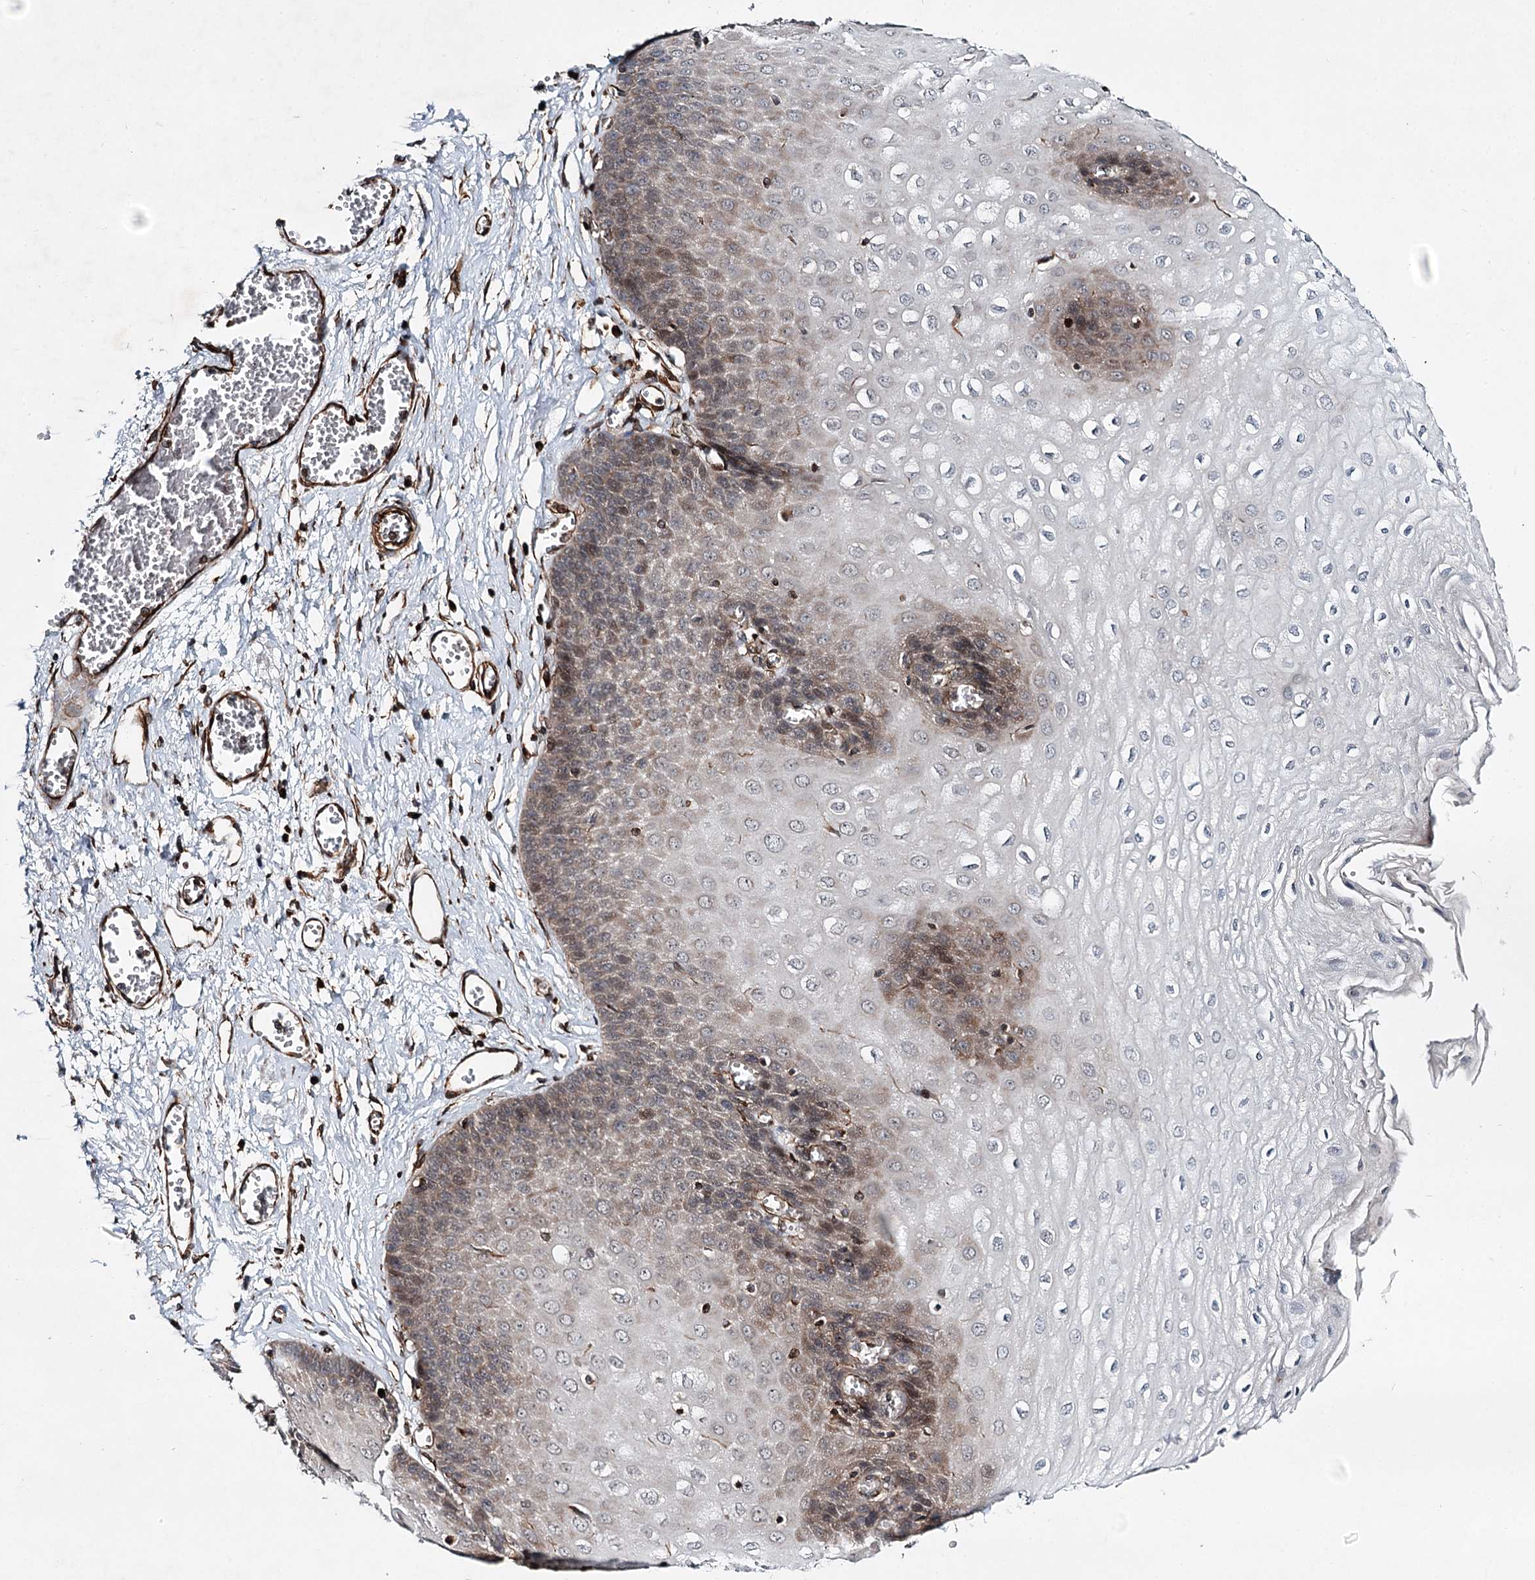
{"staining": {"intensity": "weak", "quantity": "25%-75%", "location": "cytoplasmic/membranous"}, "tissue": "esophagus", "cell_type": "Squamous epithelial cells", "image_type": "normal", "snomed": [{"axis": "morphology", "description": "Normal tissue, NOS"}, {"axis": "topography", "description": "Esophagus"}], "caption": "Benign esophagus demonstrates weak cytoplasmic/membranous staining in approximately 25%-75% of squamous epithelial cells, visualized by immunohistochemistry. Nuclei are stained in blue.", "gene": "DPEP2", "patient": {"sex": "male", "age": 60}}